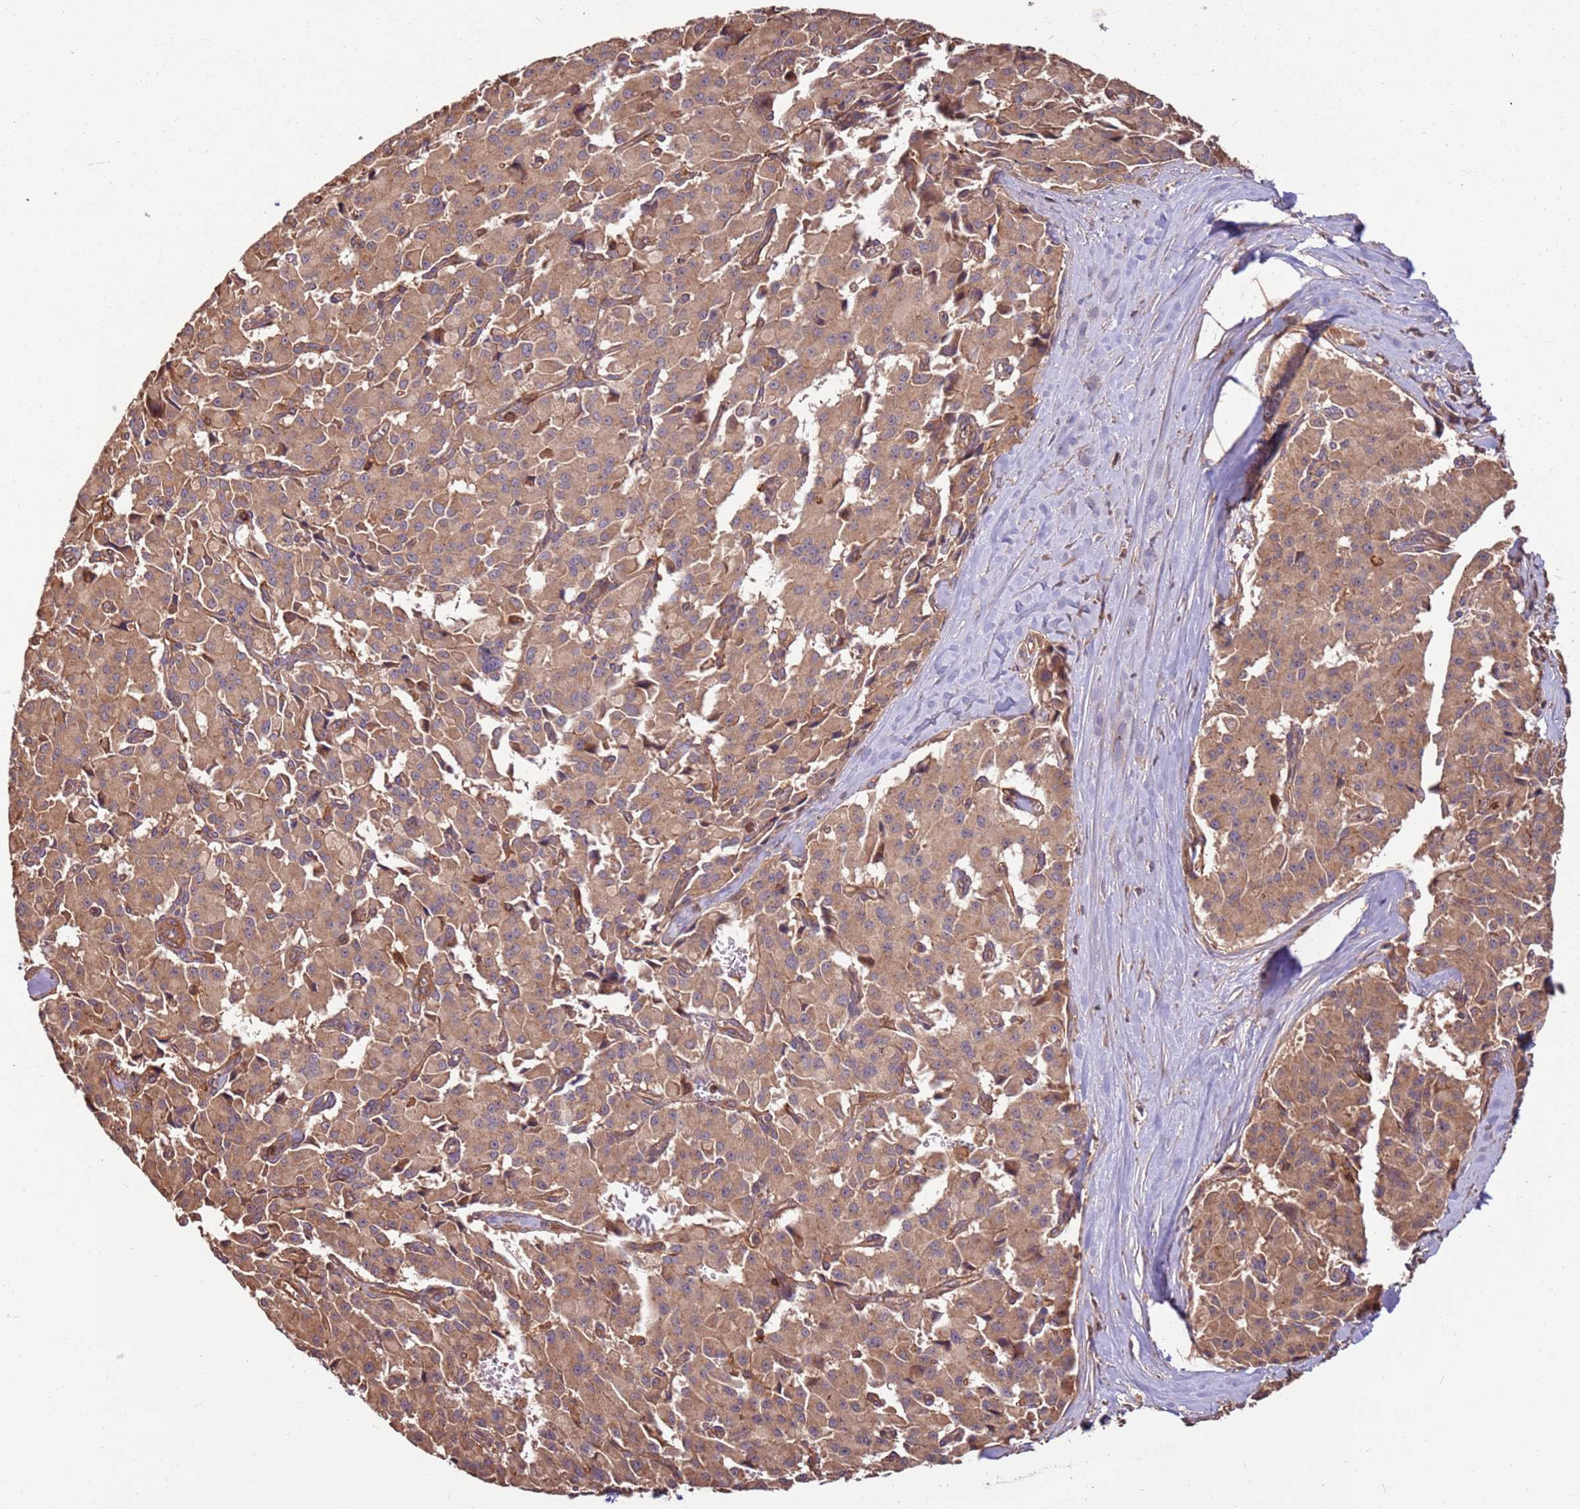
{"staining": {"intensity": "moderate", "quantity": ">75%", "location": "cytoplasmic/membranous"}, "tissue": "pancreatic cancer", "cell_type": "Tumor cells", "image_type": "cancer", "snomed": [{"axis": "morphology", "description": "Adenocarcinoma, NOS"}, {"axis": "topography", "description": "Pancreas"}], "caption": "Human pancreatic cancer stained with a protein marker demonstrates moderate staining in tumor cells.", "gene": "ACVR2A", "patient": {"sex": "male", "age": 65}}